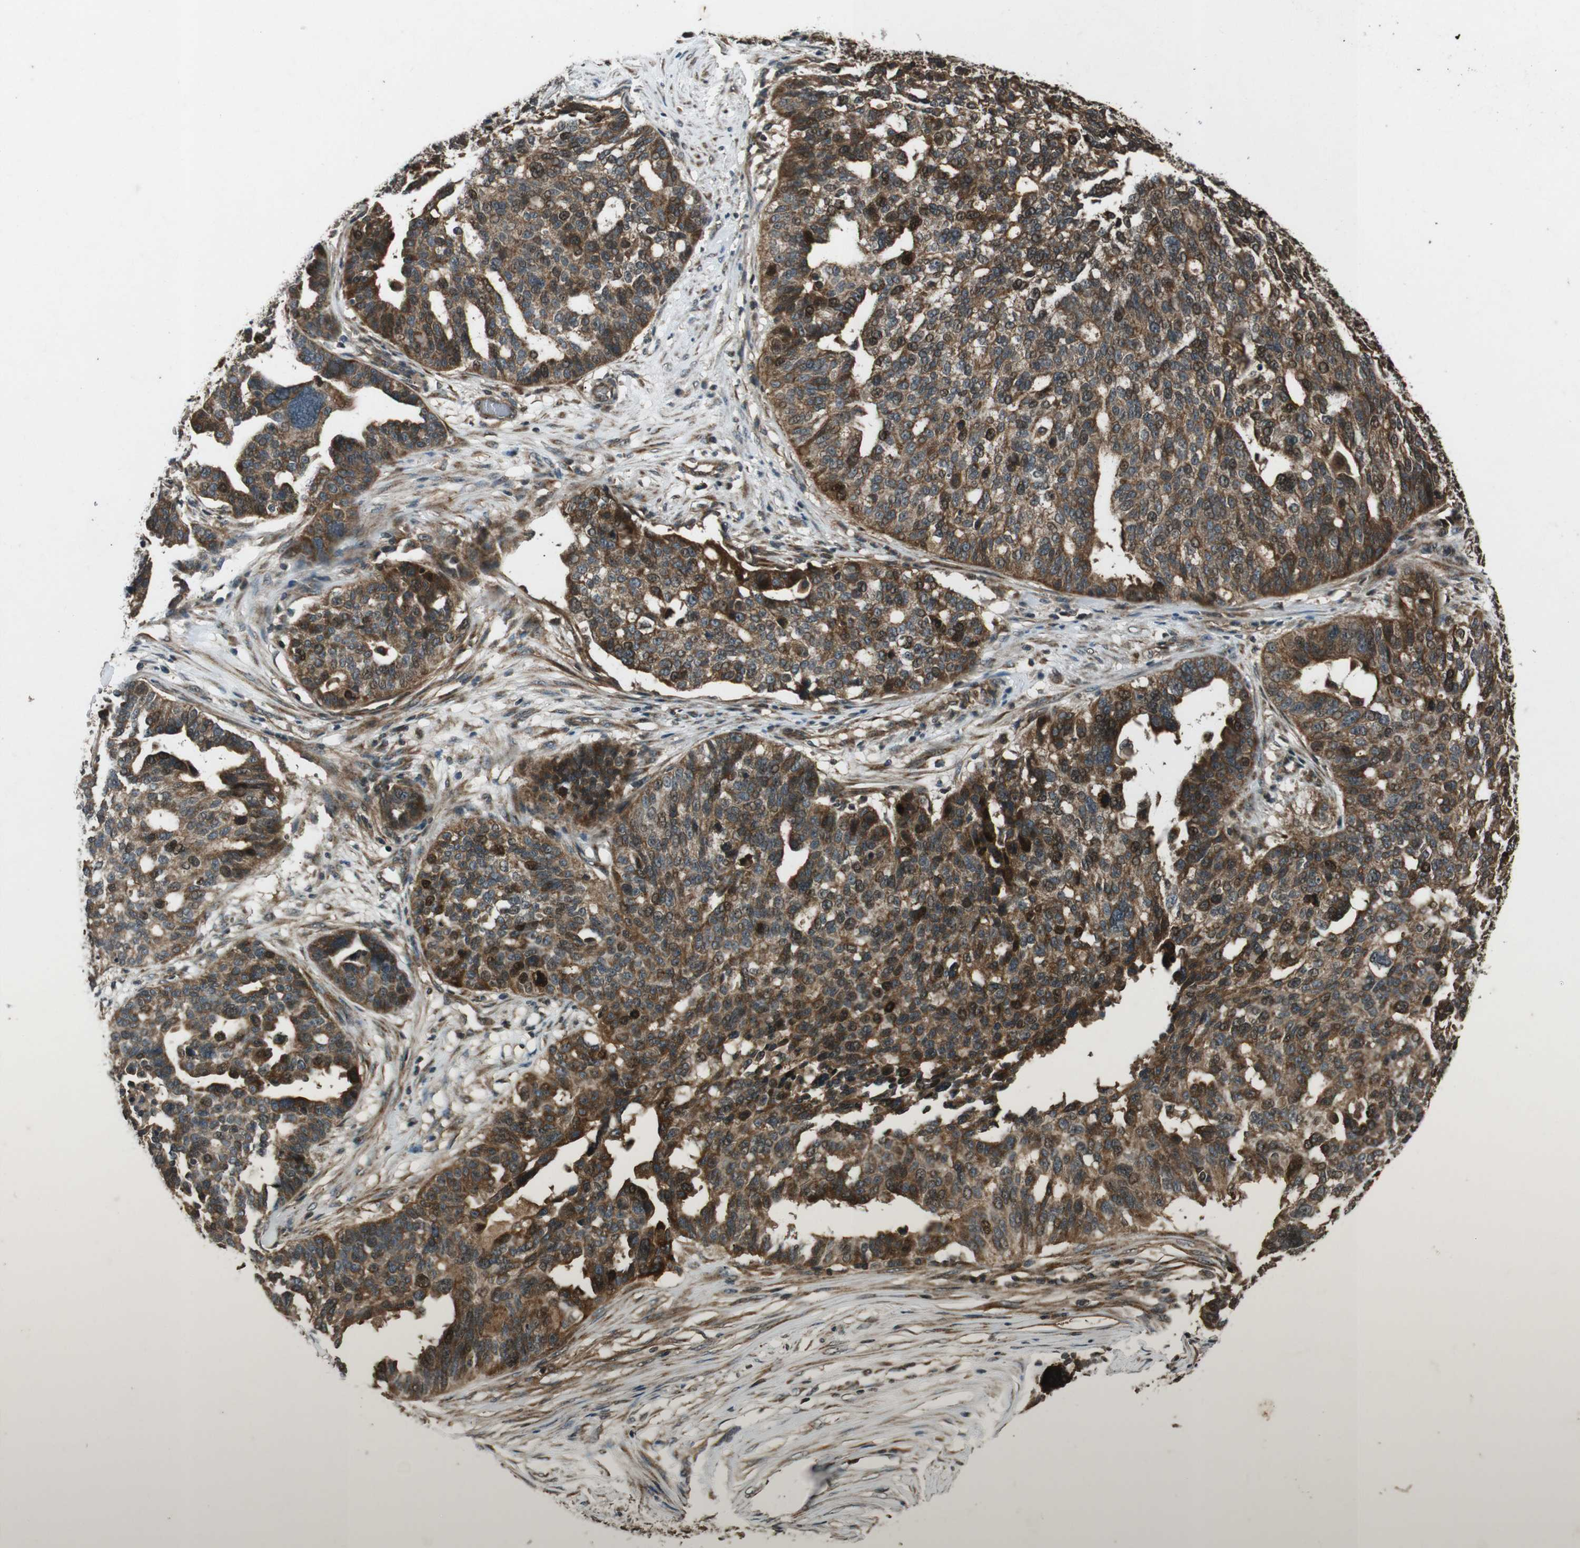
{"staining": {"intensity": "moderate", "quantity": ">75%", "location": "cytoplasmic/membranous,nuclear"}, "tissue": "ovarian cancer", "cell_type": "Tumor cells", "image_type": "cancer", "snomed": [{"axis": "morphology", "description": "Cystadenocarcinoma, serous, NOS"}, {"axis": "topography", "description": "Ovary"}], "caption": "Immunohistochemical staining of ovarian cancer reveals medium levels of moderate cytoplasmic/membranous and nuclear positivity in approximately >75% of tumor cells.", "gene": "PLK2", "patient": {"sex": "female", "age": 59}}